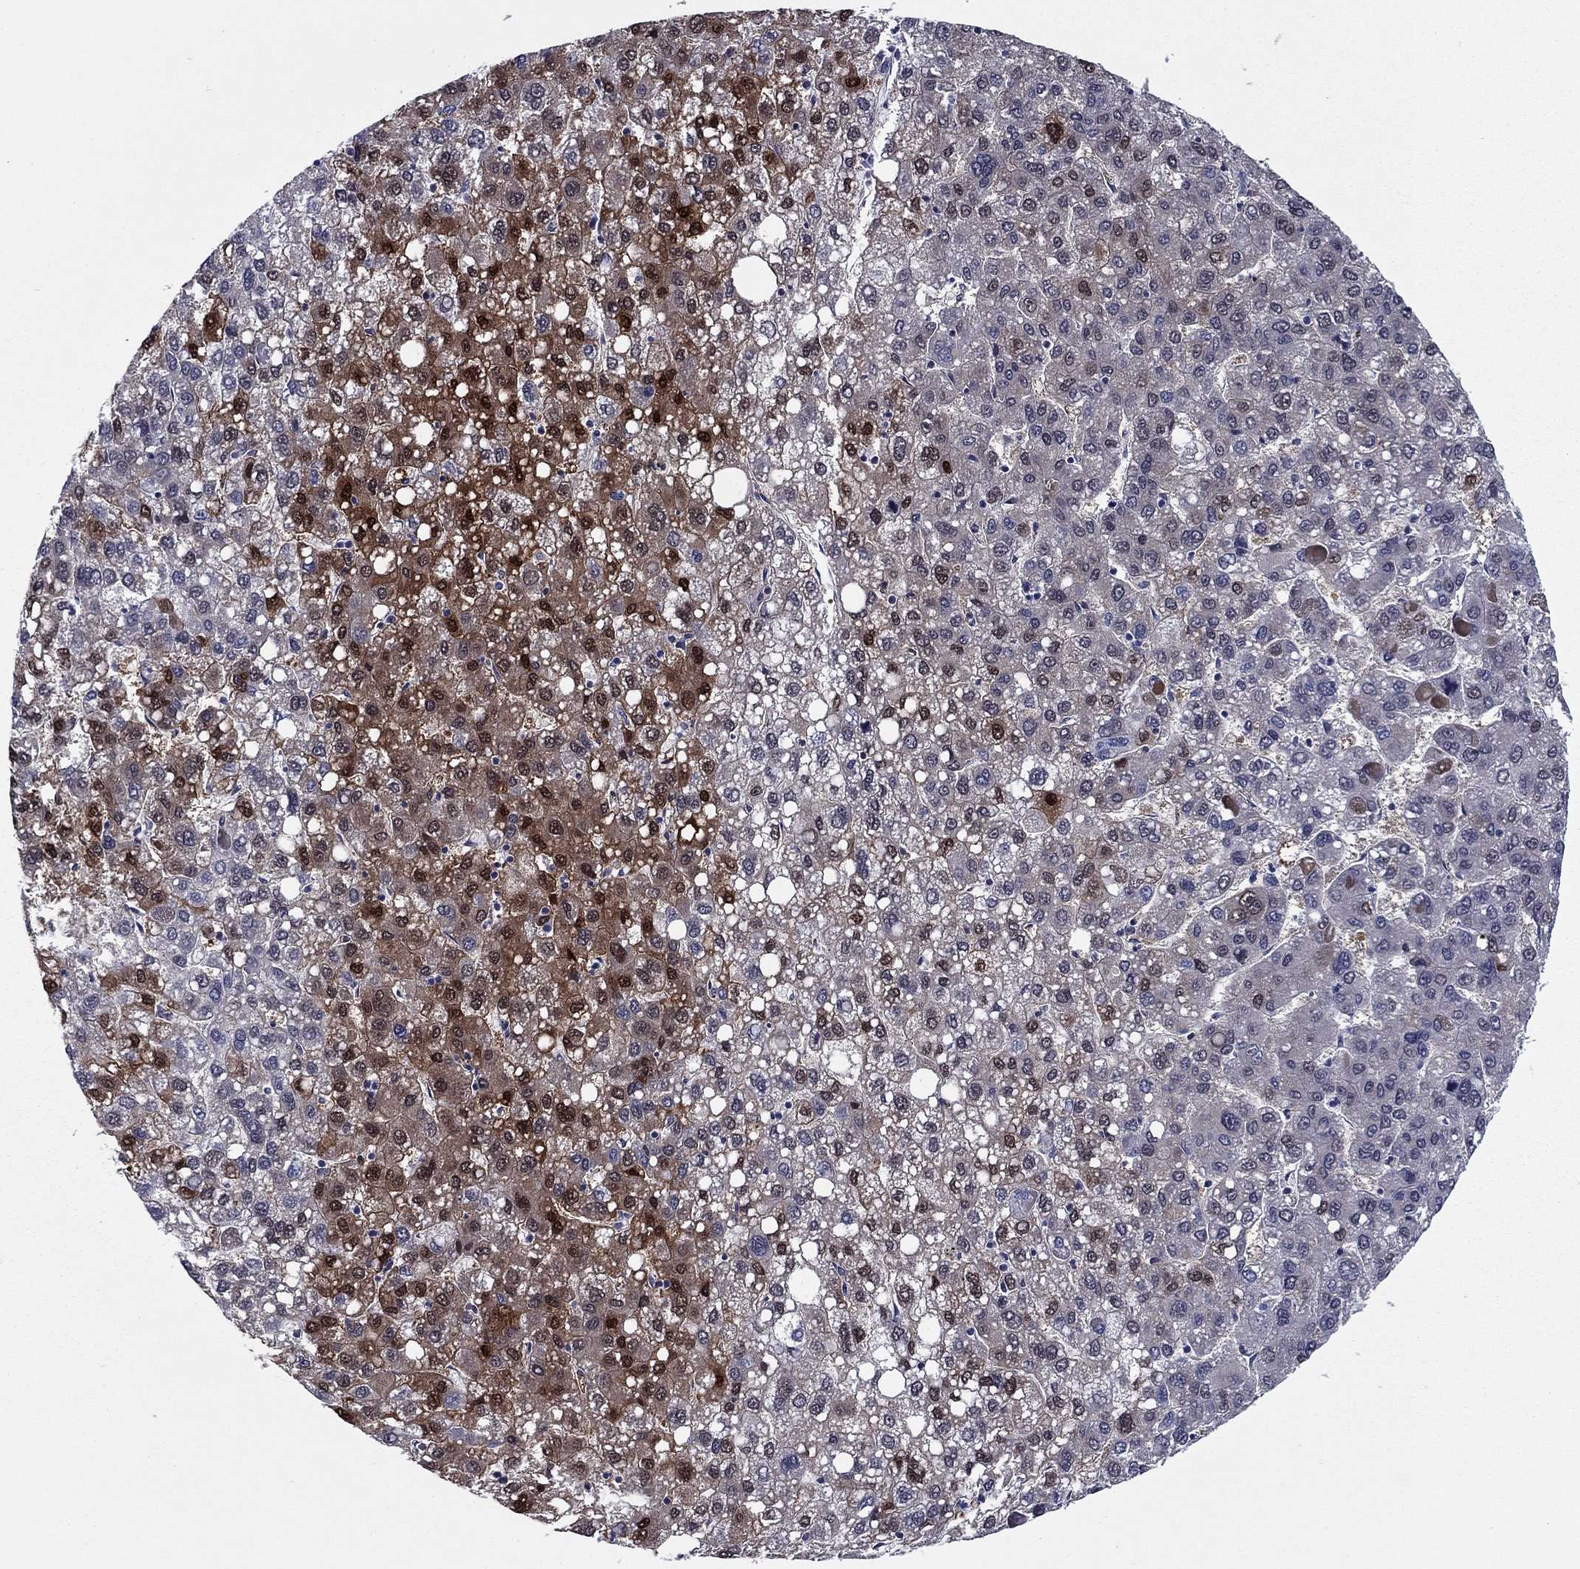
{"staining": {"intensity": "strong", "quantity": "<25%", "location": "cytoplasmic/membranous,nuclear"}, "tissue": "liver cancer", "cell_type": "Tumor cells", "image_type": "cancer", "snomed": [{"axis": "morphology", "description": "Carcinoma, Hepatocellular, NOS"}, {"axis": "topography", "description": "Liver"}], "caption": "Tumor cells reveal medium levels of strong cytoplasmic/membranous and nuclear positivity in about <25% of cells in human liver cancer (hepatocellular carcinoma). The protein is shown in brown color, while the nuclei are stained blue.", "gene": "REXO5", "patient": {"sex": "female", "age": 82}}